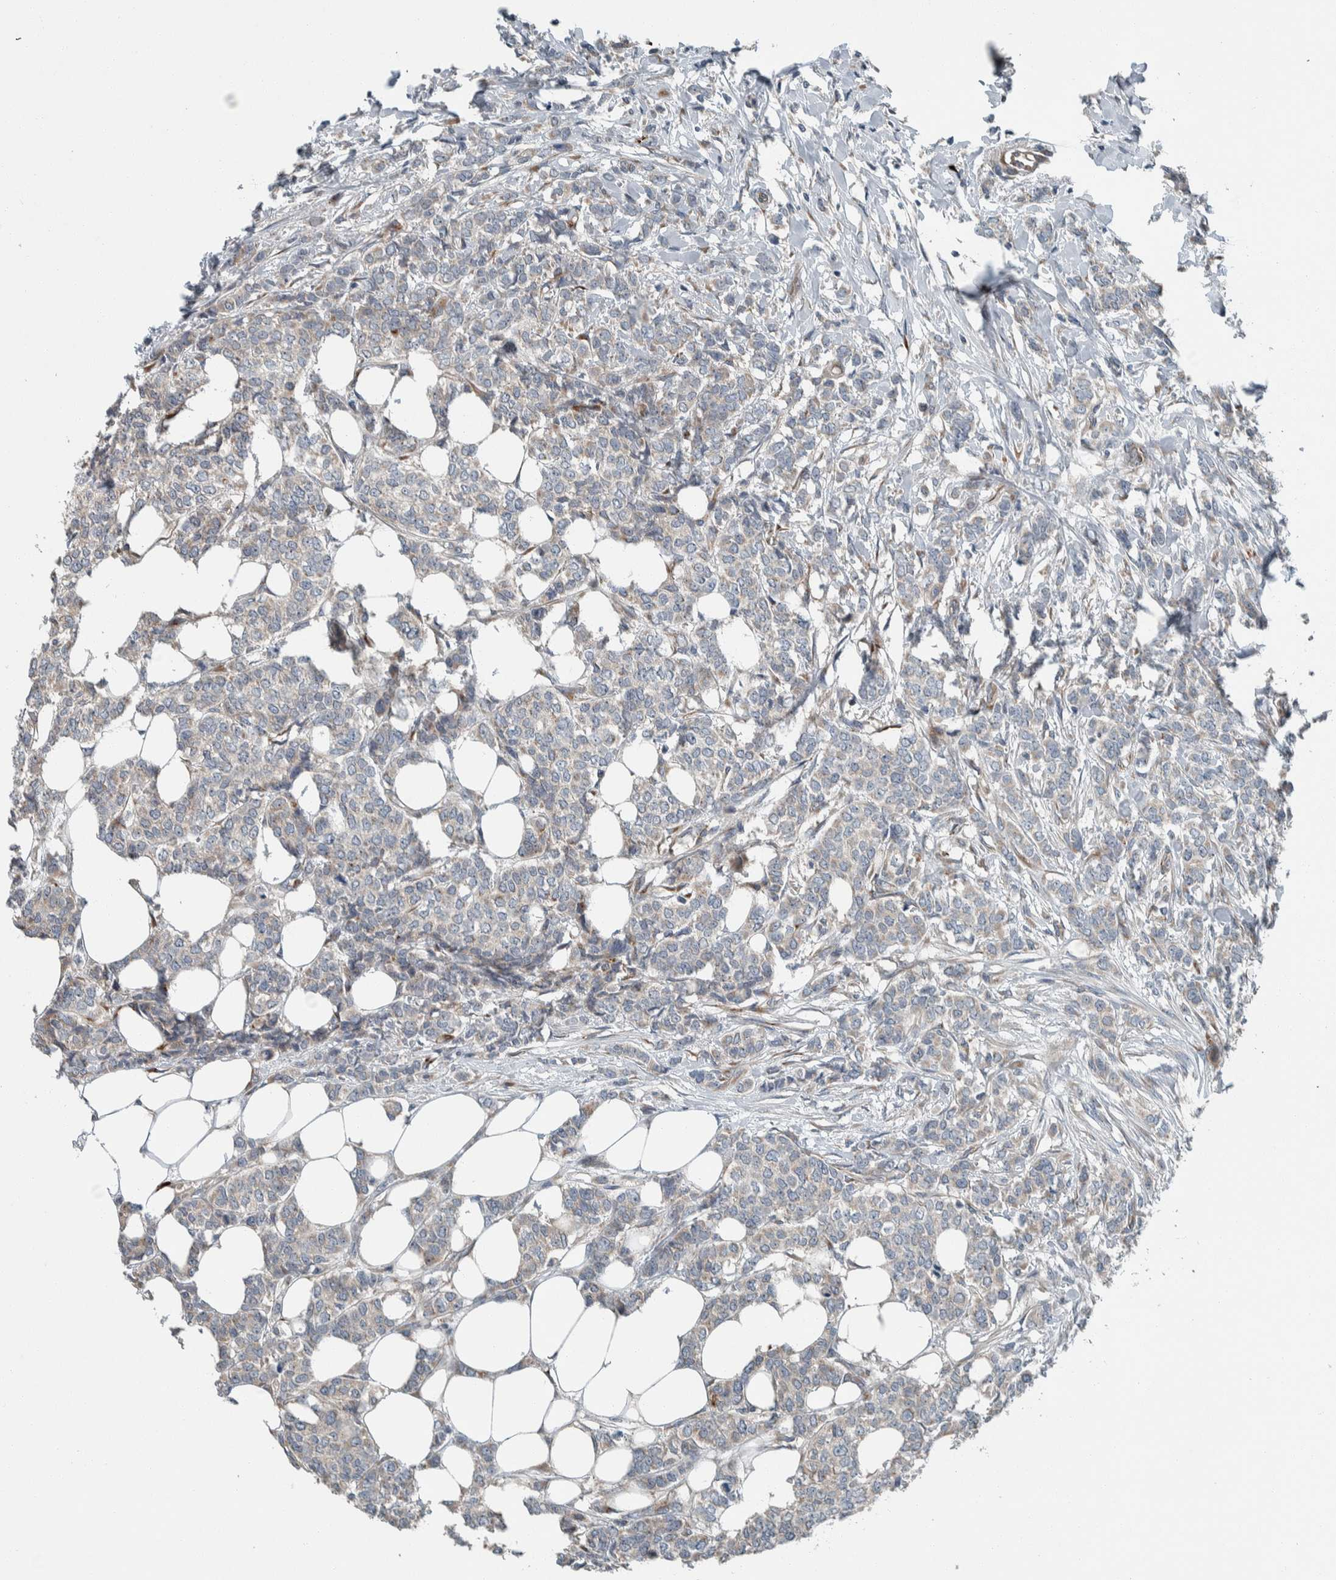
{"staining": {"intensity": "weak", "quantity": "<25%", "location": "cytoplasmic/membranous"}, "tissue": "breast cancer", "cell_type": "Tumor cells", "image_type": "cancer", "snomed": [{"axis": "morphology", "description": "Lobular carcinoma"}, {"axis": "topography", "description": "Skin"}, {"axis": "topography", "description": "Breast"}], "caption": "Breast cancer (lobular carcinoma) stained for a protein using IHC shows no expression tumor cells.", "gene": "USP25", "patient": {"sex": "female", "age": 46}}